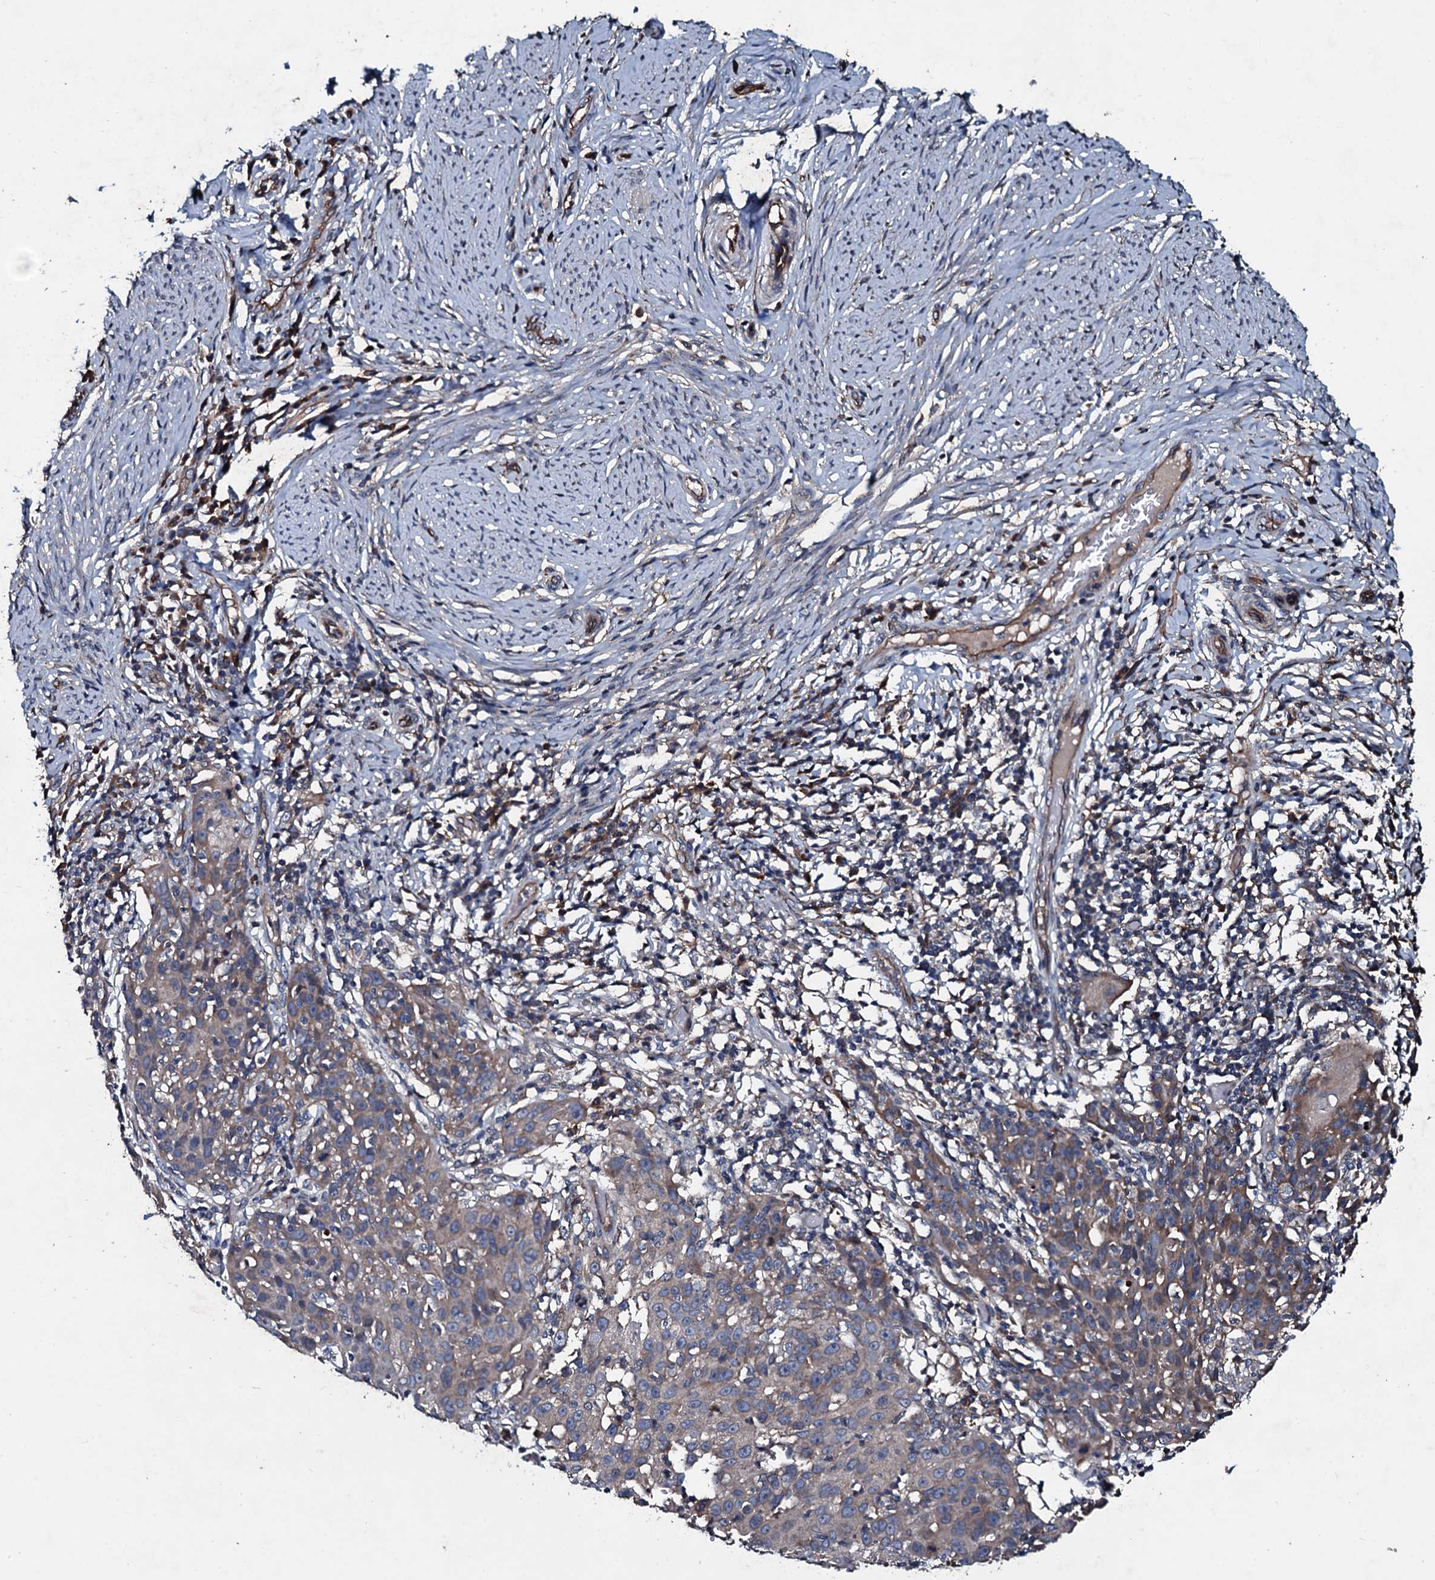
{"staining": {"intensity": "moderate", "quantity": "25%-75%", "location": "cytoplasmic/membranous"}, "tissue": "cervical cancer", "cell_type": "Tumor cells", "image_type": "cancer", "snomed": [{"axis": "morphology", "description": "Squamous cell carcinoma, NOS"}, {"axis": "topography", "description": "Cervix"}], "caption": "Moderate cytoplasmic/membranous expression for a protein is identified in about 25%-75% of tumor cells of cervical cancer (squamous cell carcinoma) using immunohistochemistry (IHC).", "gene": "DMAC2", "patient": {"sex": "female", "age": 50}}